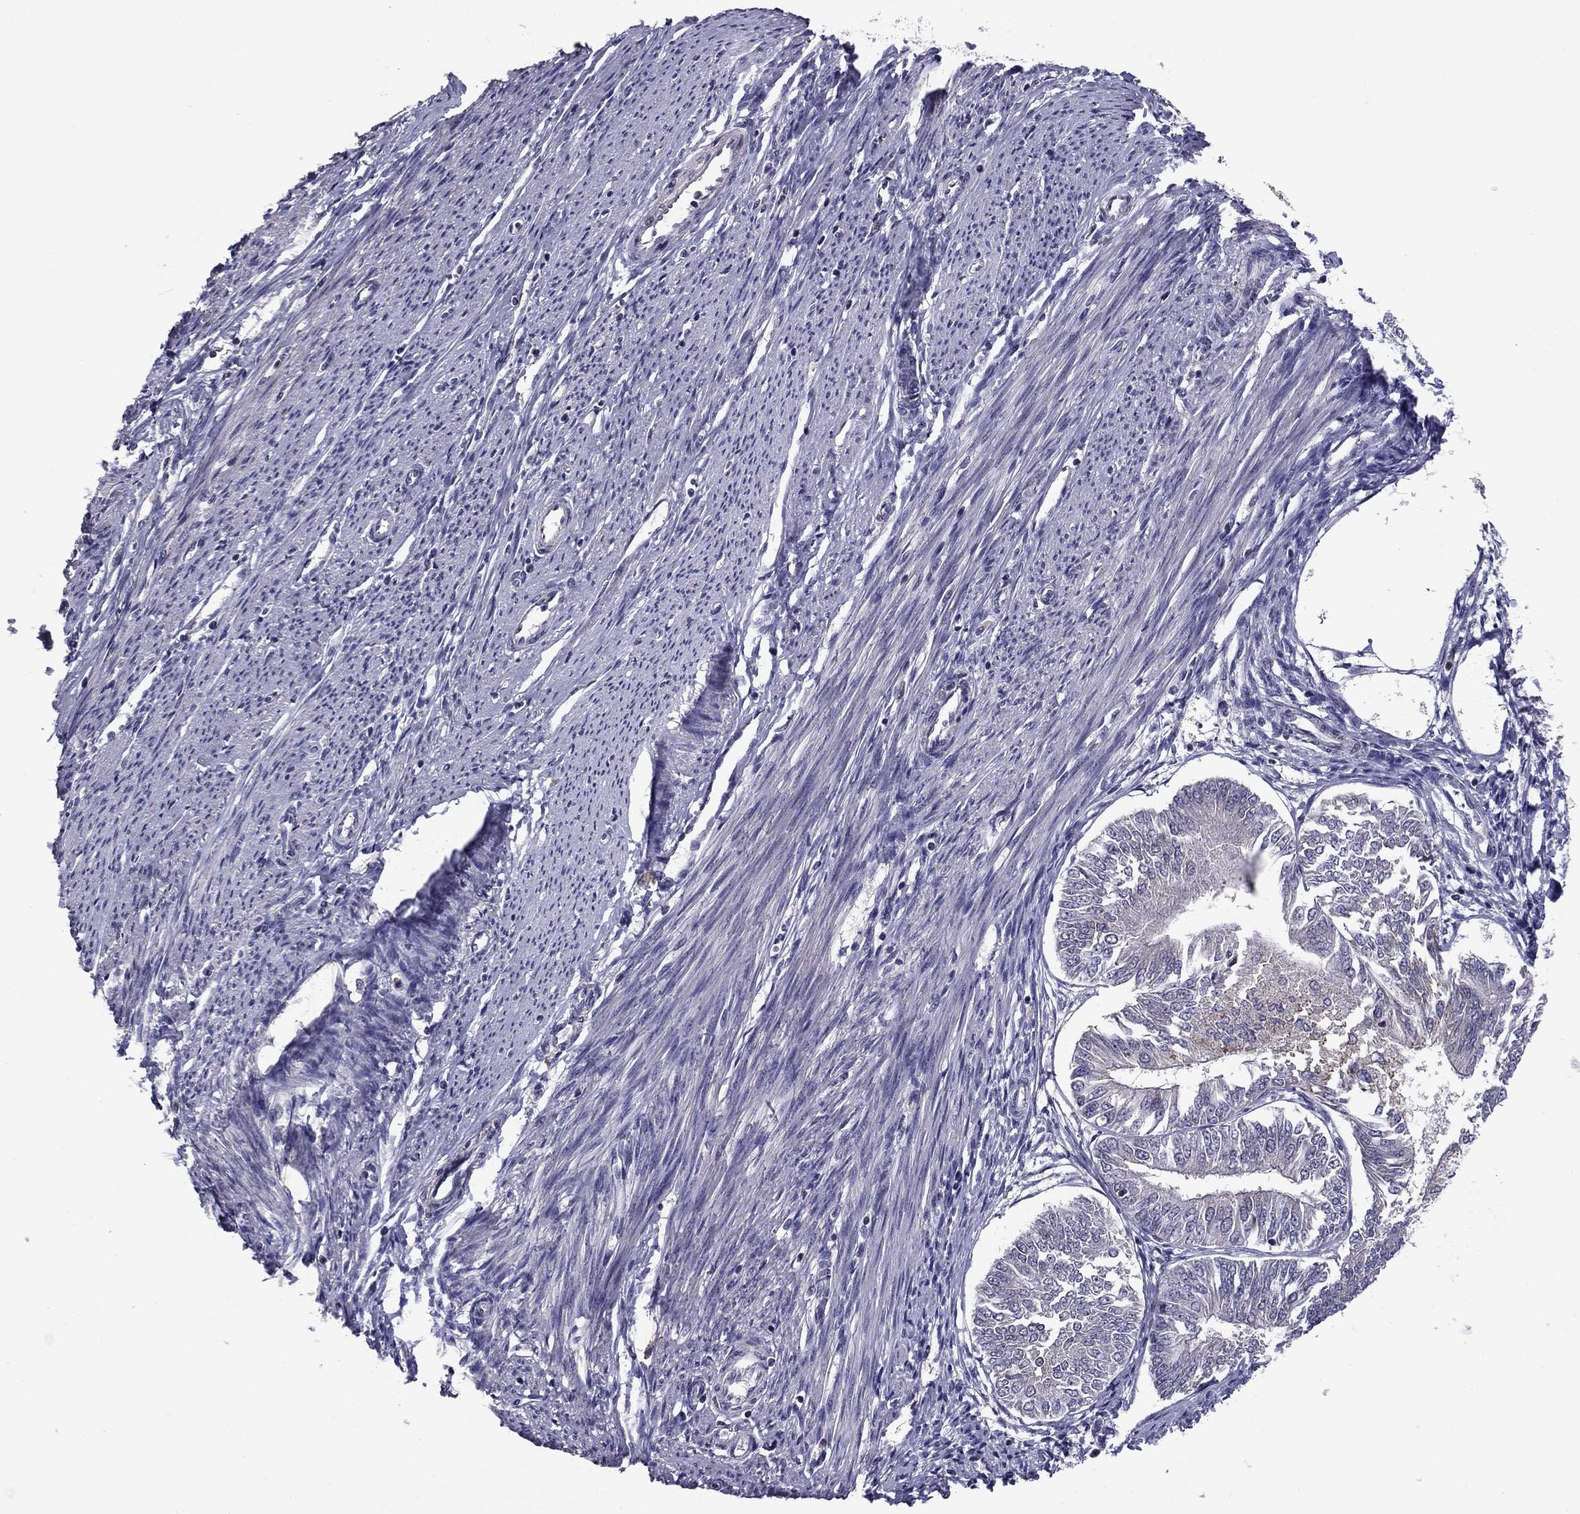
{"staining": {"intensity": "negative", "quantity": "none", "location": "none"}, "tissue": "endometrial cancer", "cell_type": "Tumor cells", "image_type": "cancer", "snomed": [{"axis": "morphology", "description": "Adenocarcinoma, NOS"}, {"axis": "topography", "description": "Endometrium"}], "caption": "A micrograph of endometrial adenocarcinoma stained for a protein exhibits no brown staining in tumor cells.", "gene": "HCN1", "patient": {"sex": "female", "age": 58}}